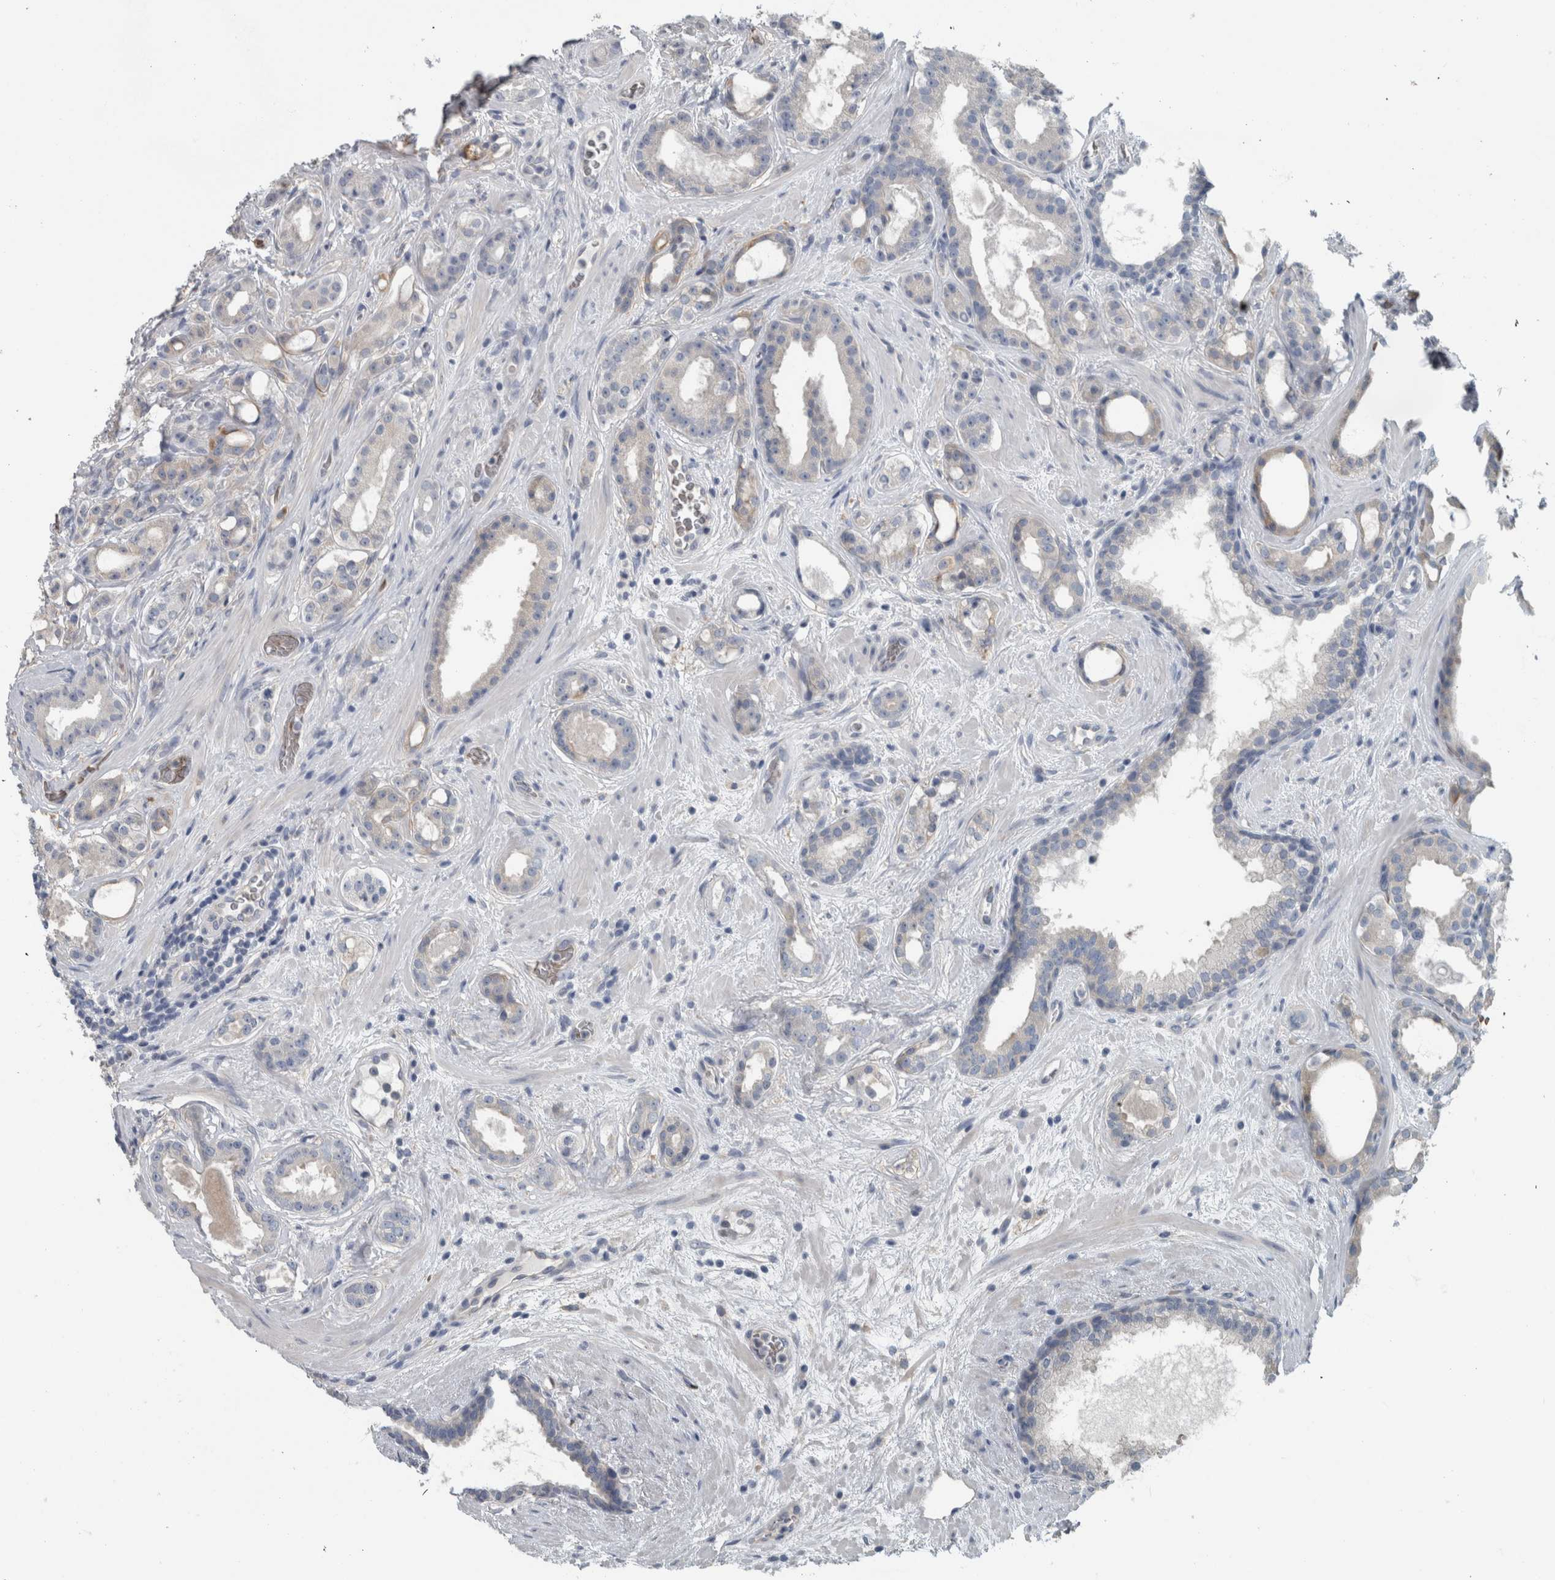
{"staining": {"intensity": "weak", "quantity": "<25%", "location": "cytoplasmic/membranous"}, "tissue": "prostate cancer", "cell_type": "Tumor cells", "image_type": "cancer", "snomed": [{"axis": "morphology", "description": "Adenocarcinoma, High grade"}, {"axis": "topography", "description": "Prostate"}], "caption": "There is no significant expression in tumor cells of adenocarcinoma (high-grade) (prostate). The staining was performed using DAB to visualize the protein expression in brown, while the nuclei were stained in blue with hematoxylin (Magnification: 20x).", "gene": "SH3GL2", "patient": {"sex": "male", "age": 60}}